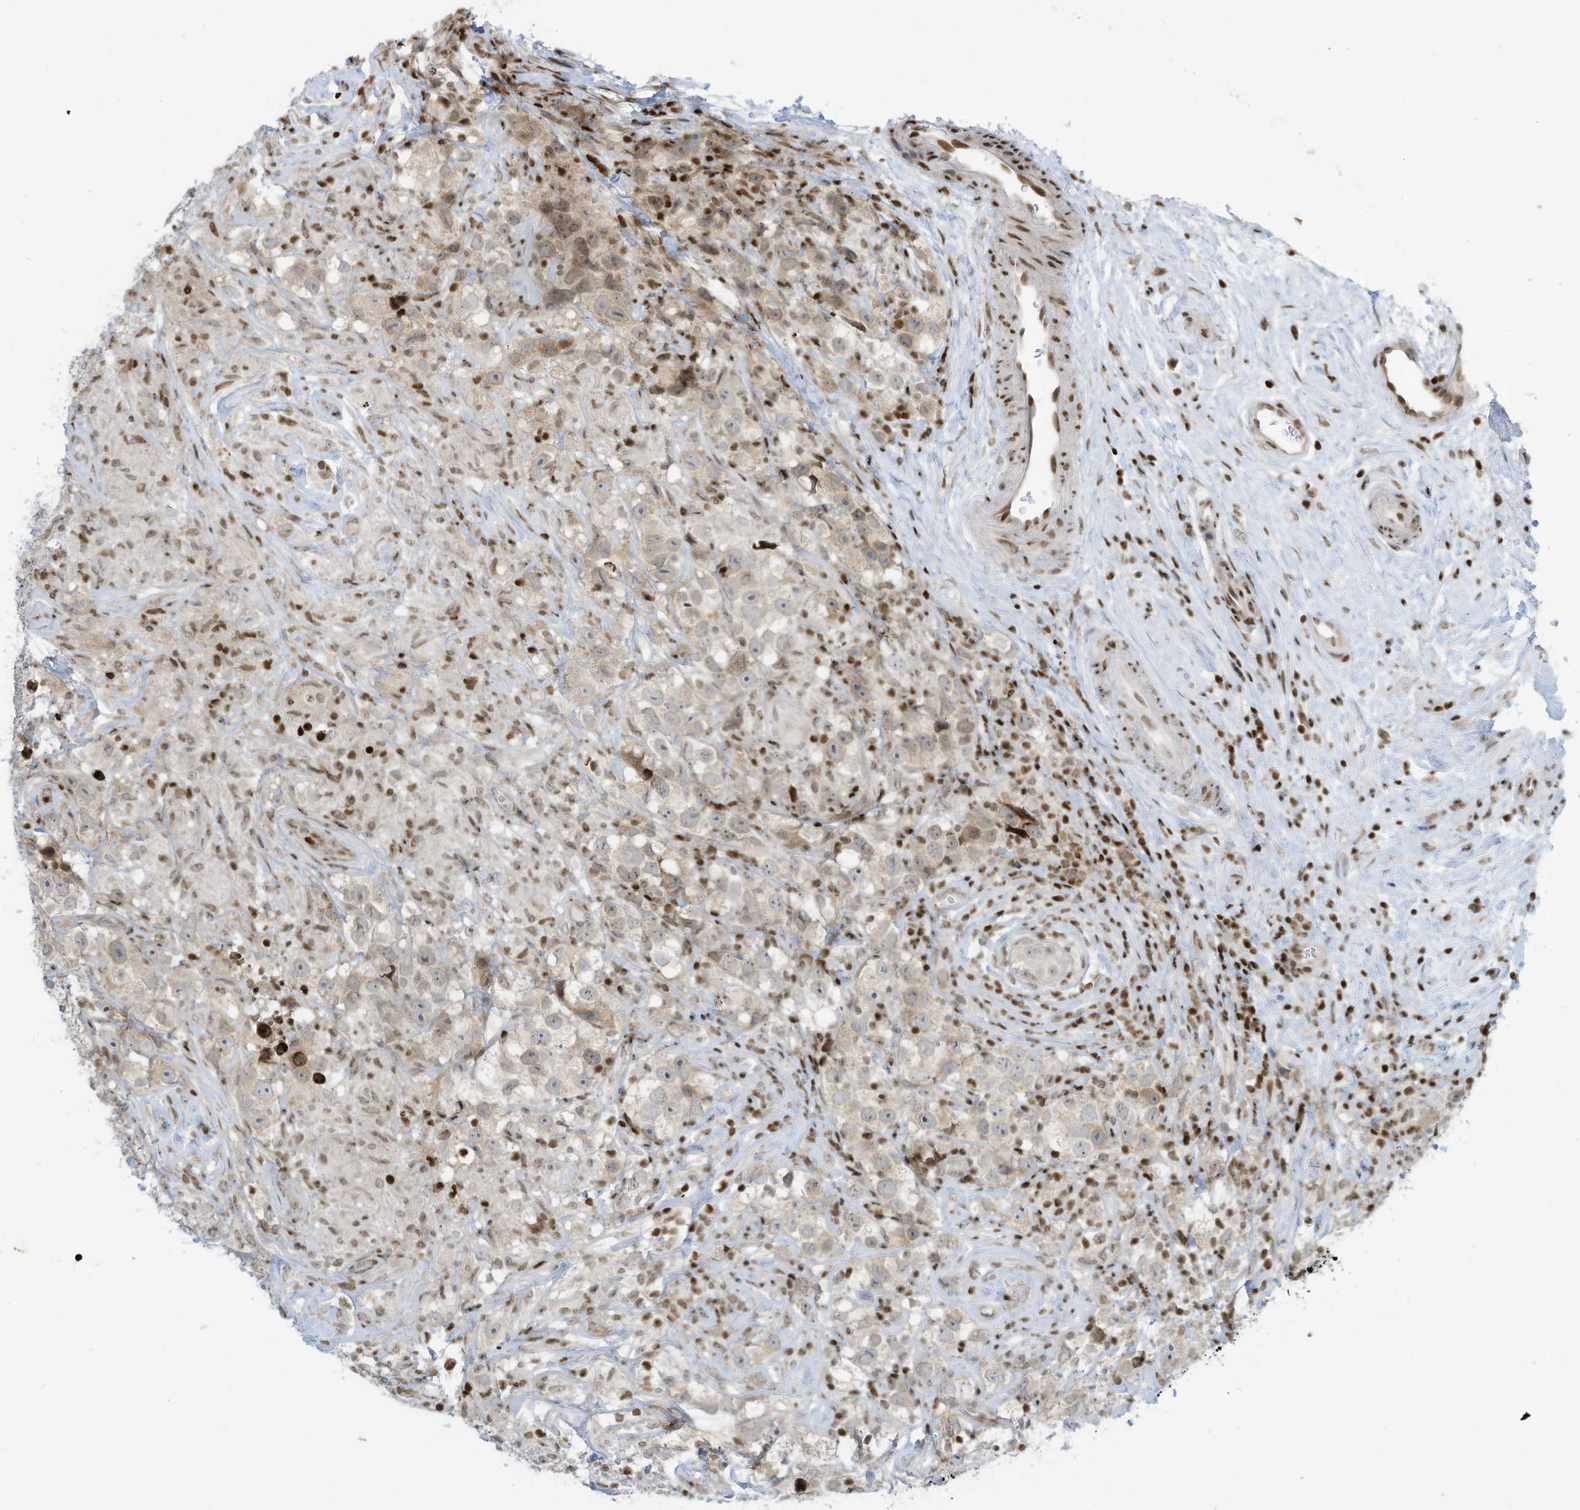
{"staining": {"intensity": "negative", "quantity": "none", "location": "none"}, "tissue": "testis cancer", "cell_type": "Tumor cells", "image_type": "cancer", "snomed": [{"axis": "morphology", "description": "Seminoma, NOS"}, {"axis": "topography", "description": "Testis"}], "caption": "Immunohistochemistry (IHC) of testis cancer (seminoma) shows no staining in tumor cells.", "gene": "ADI1", "patient": {"sex": "male", "age": 49}}